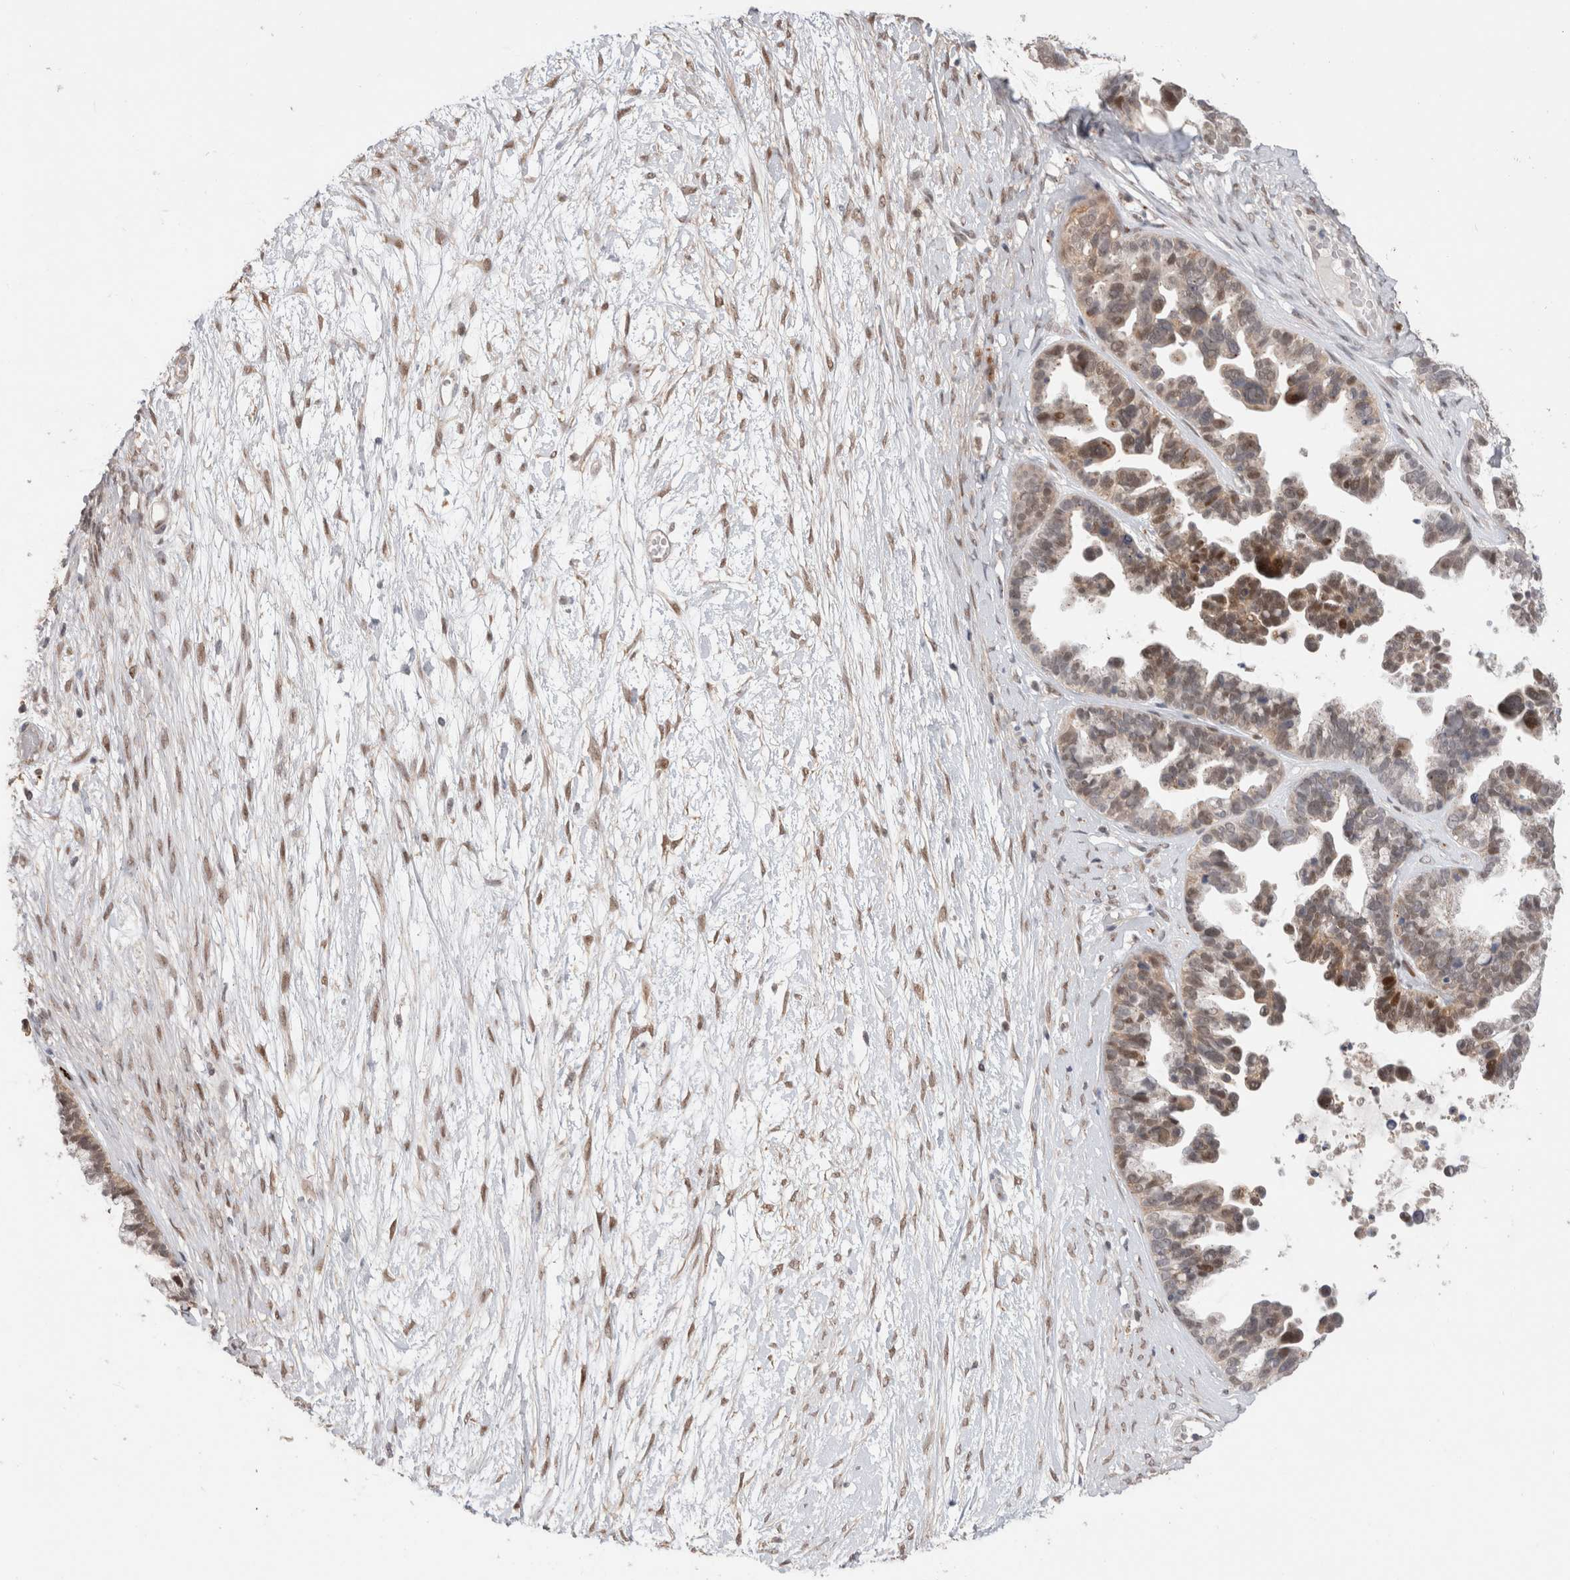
{"staining": {"intensity": "weak", "quantity": ">75%", "location": "cytoplasmic/membranous,nuclear"}, "tissue": "ovarian cancer", "cell_type": "Tumor cells", "image_type": "cancer", "snomed": [{"axis": "morphology", "description": "Cystadenocarcinoma, serous, NOS"}, {"axis": "topography", "description": "Ovary"}], "caption": "Protein expression analysis of ovarian serous cystadenocarcinoma reveals weak cytoplasmic/membranous and nuclear staining in approximately >75% of tumor cells. Ihc stains the protein in brown and the nuclei are stained blue.", "gene": "SLC29A1", "patient": {"sex": "female", "age": 56}}